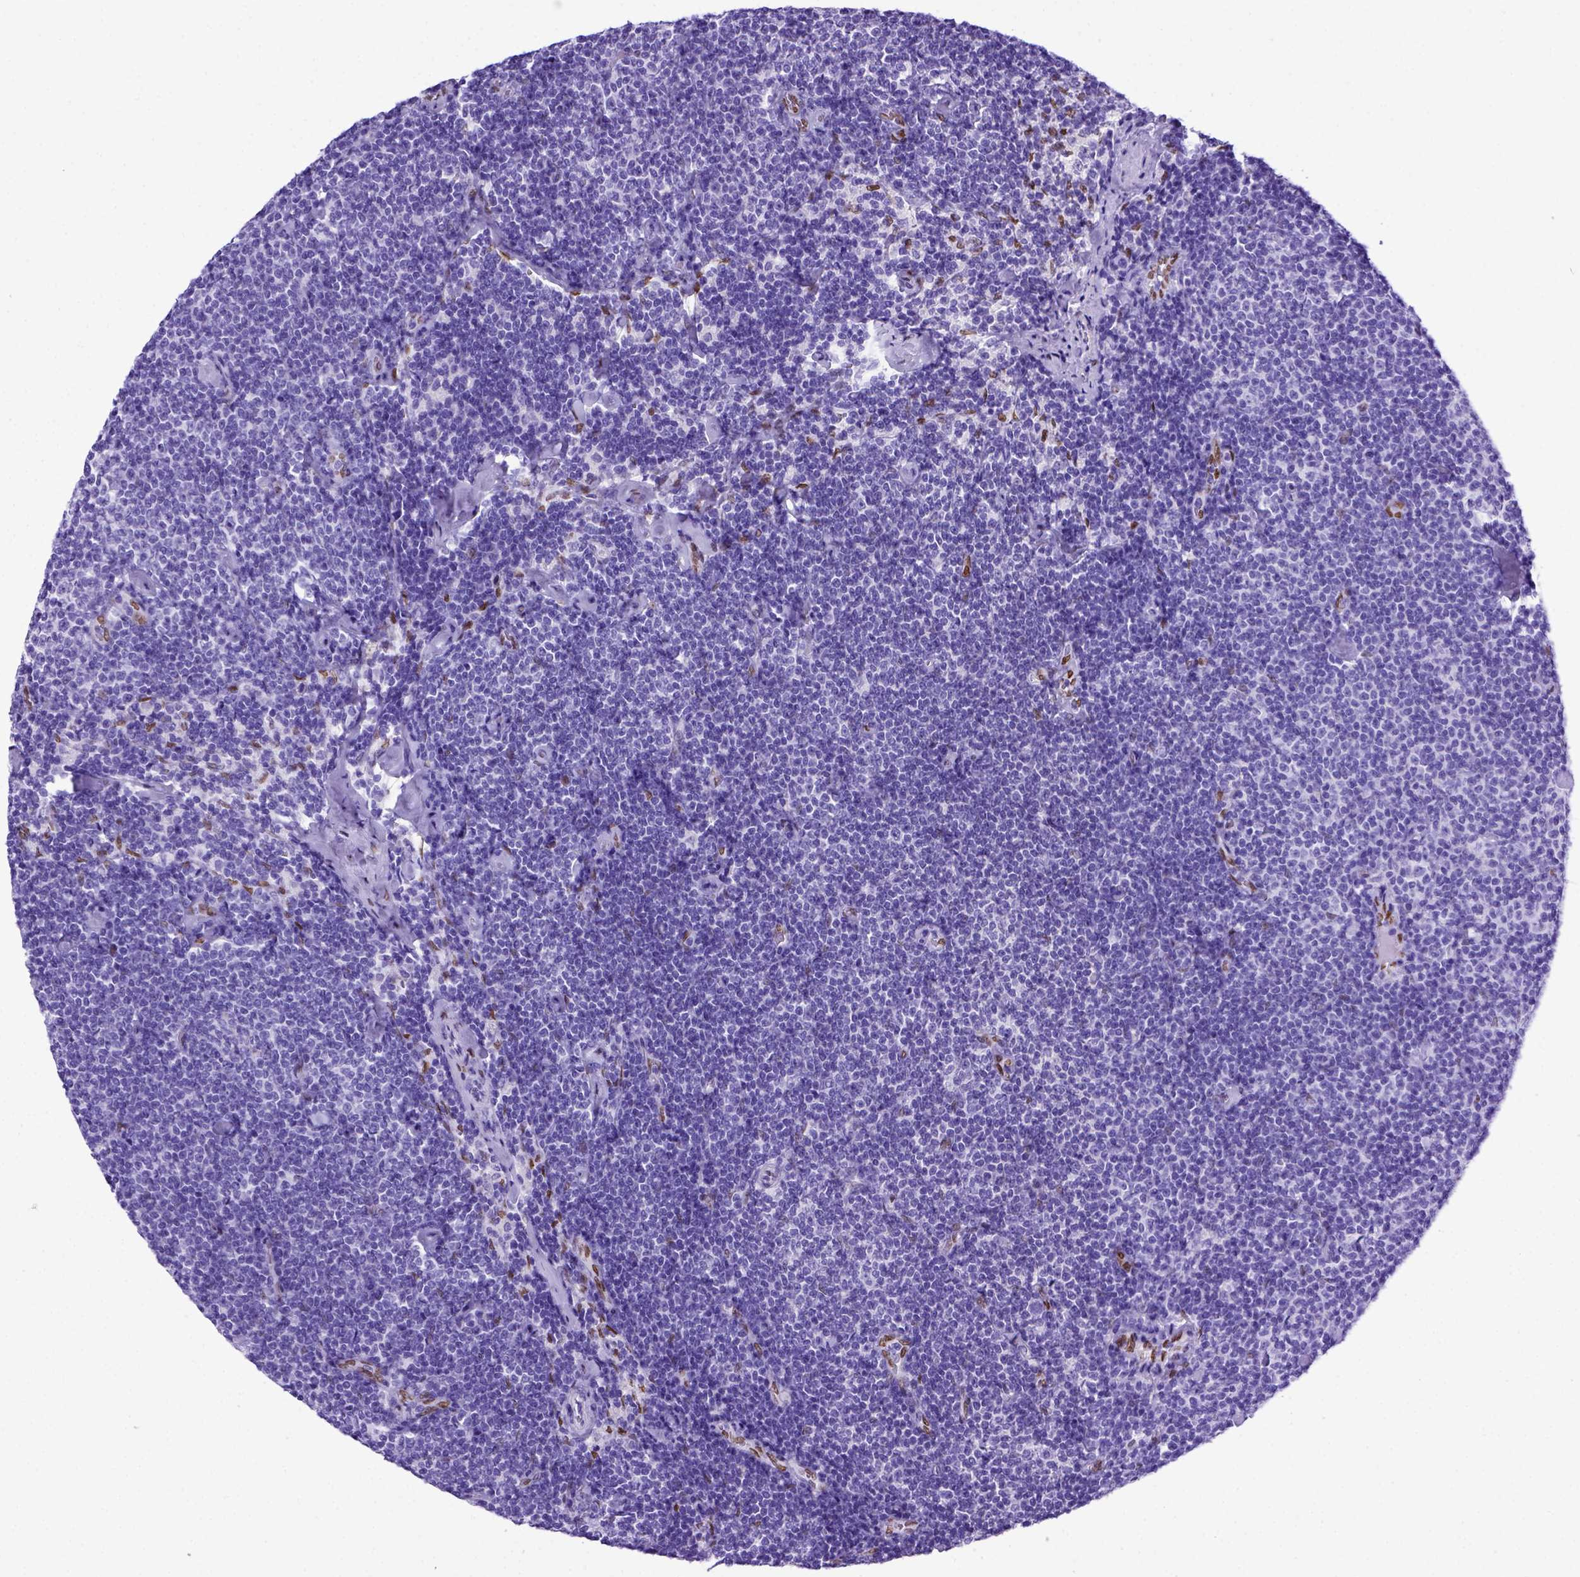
{"staining": {"intensity": "negative", "quantity": "none", "location": "none"}, "tissue": "lymphoma", "cell_type": "Tumor cells", "image_type": "cancer", "snomed": [{"axis": "morphology", "description": "Malignant lymphoma, non-Hodgkin's type, Low grade"}, {"axis": "topography", "description": "Lymph node"}], "caption": "Tumor cells are negative for brown protein staining in lymphoma.", "gene": "MEOX2", "patient": {"sex": "male", "age": 81}}